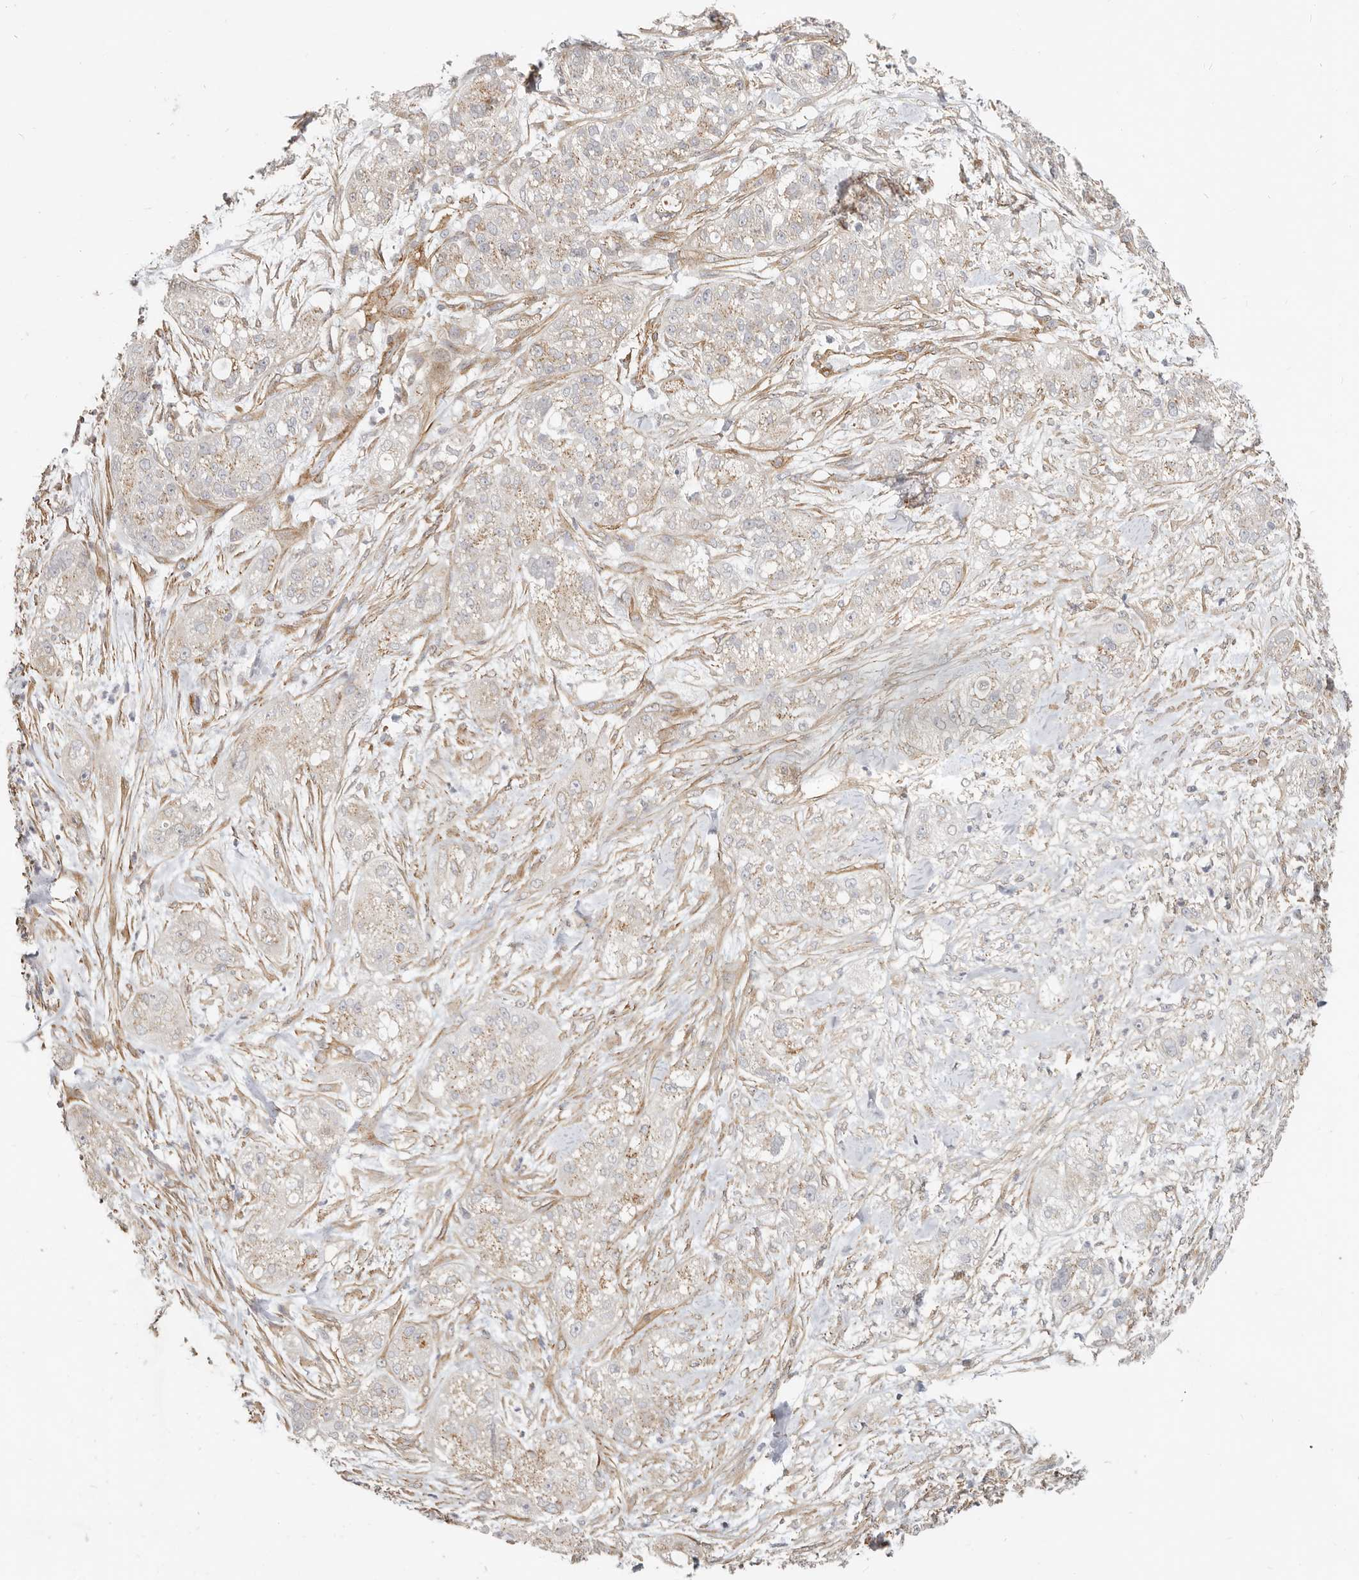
{"staining": {"intensity": "weak", "quantity": ">75%", "location": "cytoplasmic/membranous"}, "tissue": "pancreatic cancer", "cell_type": "Tumor cells", "image_type": "cancer", "snomed": [{"axis": "morphology", "description": "Adenocarcinoma, NOS"}, {"axis": "topography", "description": "Pancreas"}], "caption": "Protein expression analysis of human pancreatic adenocarcinoma reveals weak cytoplasmic/membranous positivity in approximately >75% of tumor cells. Nuclei are stained in blue.", "gene": "RABAC1", "patient": {"sex": "female", "age": 78}}